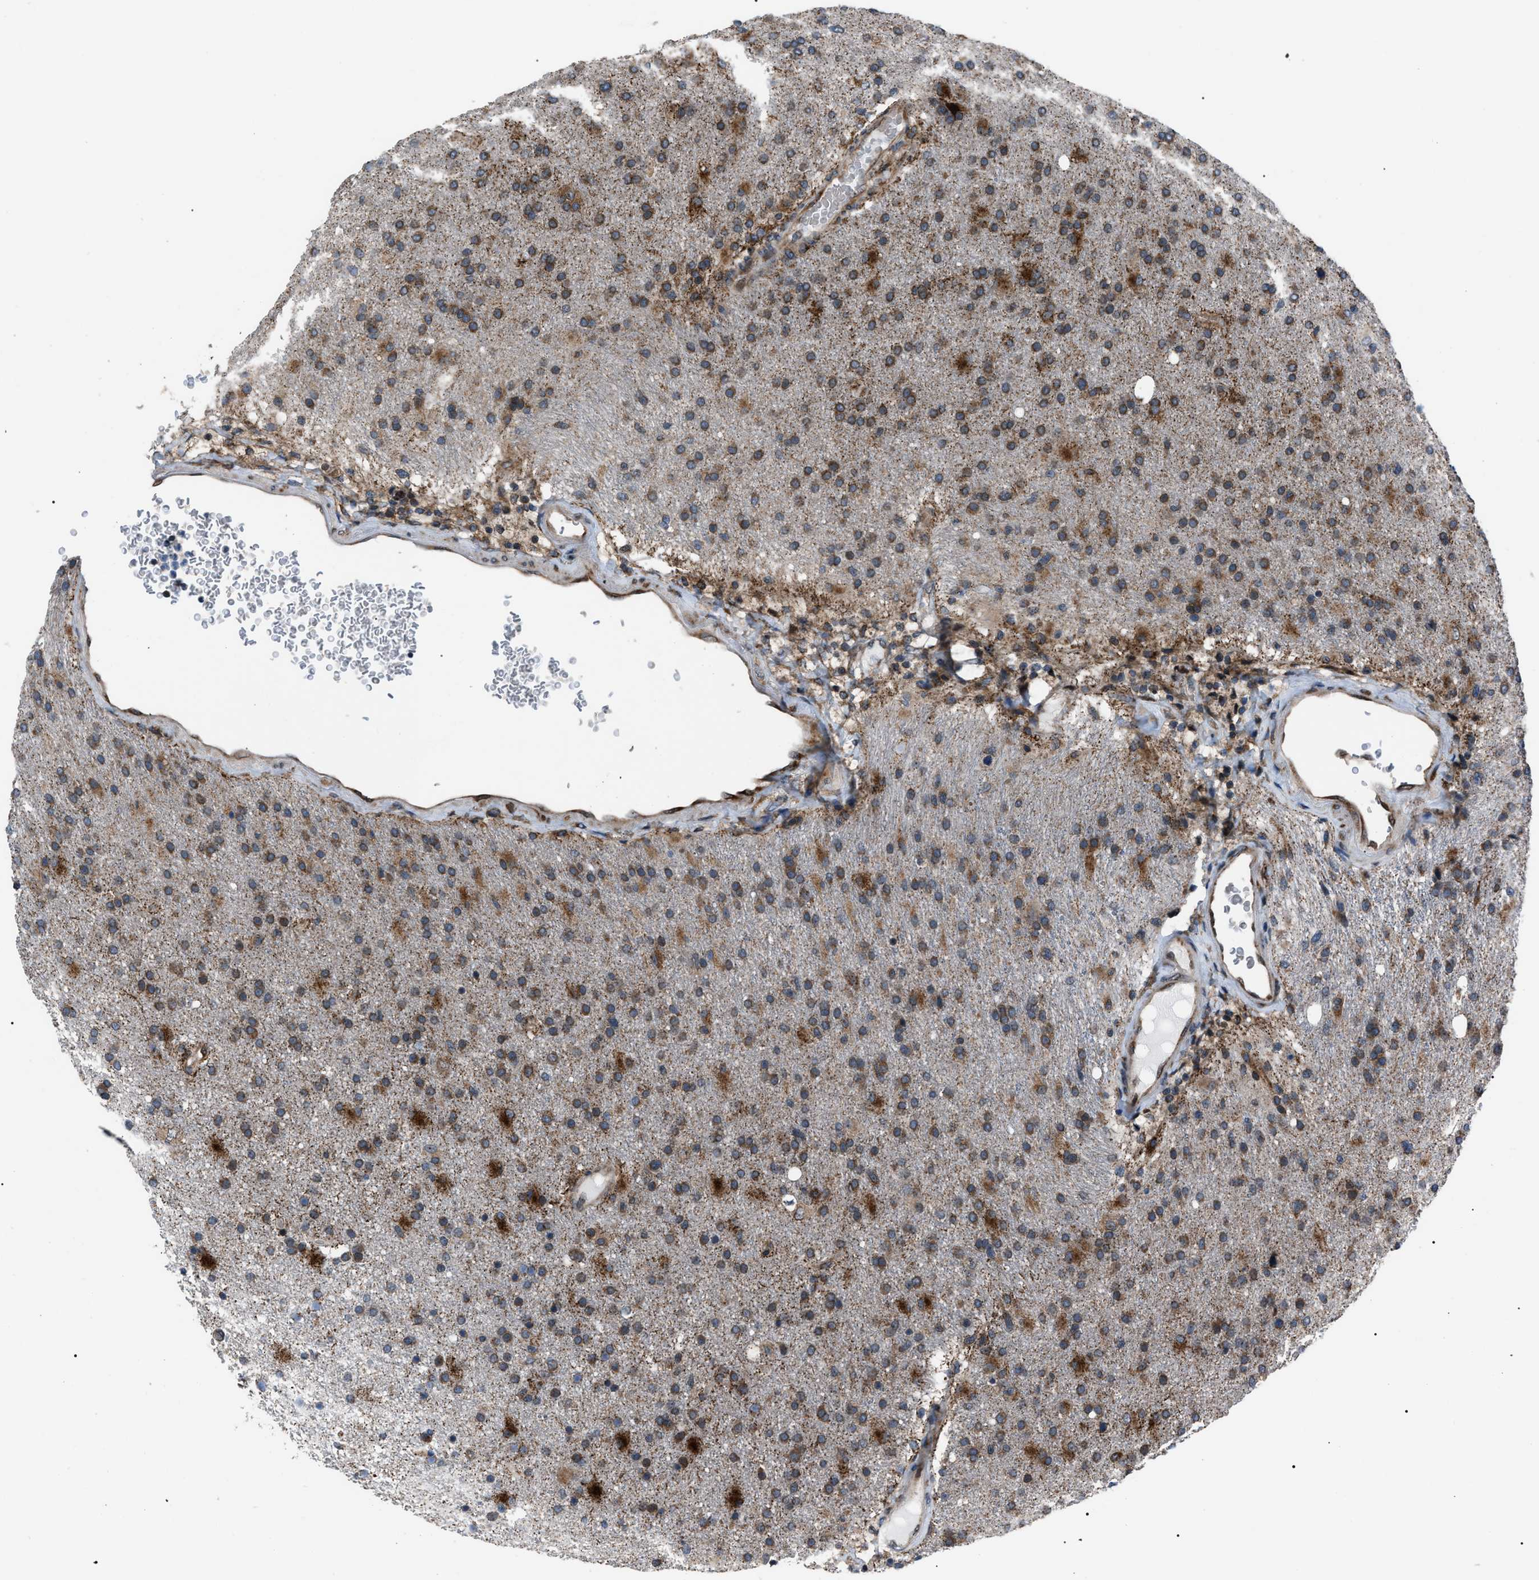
{"staining": {"intensity": "moderate", "quantity": ">75%", "location": "cytoplasmic/membranous"}, "tissue": "glioma", "cell_type": "Tumor cells", "image_type": "cancer", "snomed": [{"axis": "morphology", "description": "Glioma, malignant, High grade"}, {"axis": "topography", "description": "Brain"}], "caption": "An immunohistochemistry image of tumor tissue is shown. Protein staining in brown labels moderate cytoplasmic/membranous positivity in high-grade glioma (malignant) within tumor cells.", "gene": "AGO2", "patient": {"sex": "male", "age": 72}}